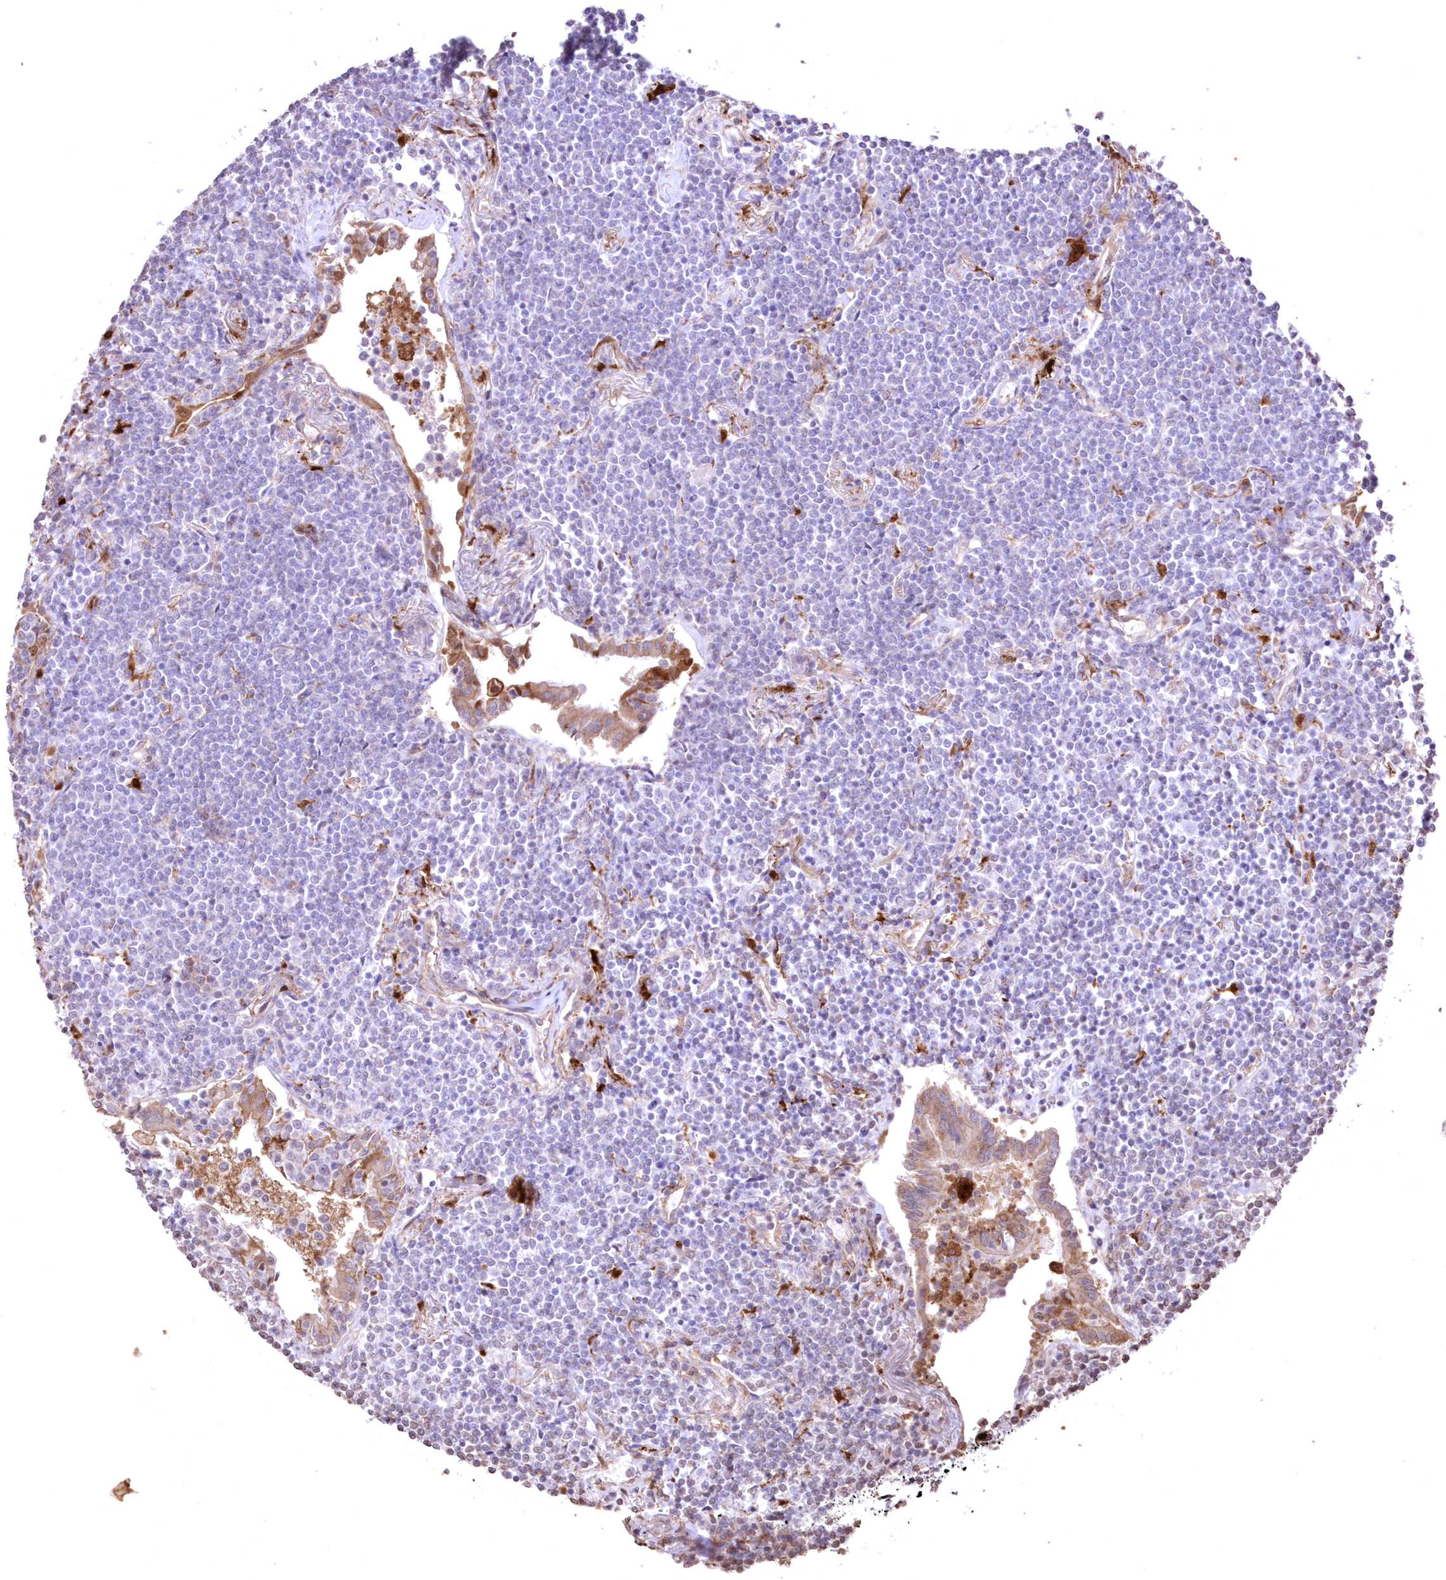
{"staining": {"intensity": "negative", "quantity": "none", "location": "none"}, "tissue": "lymphoma", "cell_type": "Tumor cells", "image_type": "cancer", "snomed": [{"axis": "morphology", "description": "Malignant lymphoma, non-Hodgkin's type, Low grade"}, {"axis": "topography", "description": "Lung"}], "caption": "IHC image of neoplastic tissue: human malignant lymphoma, non-Hodgkin's type (low-grade) stained with DAB (3,3'-diaminobenzidine) reveals no significant protein positivity in tumor cells.", "gene": "FCHO2", "patient": {"sex": "female", "age": 71}}